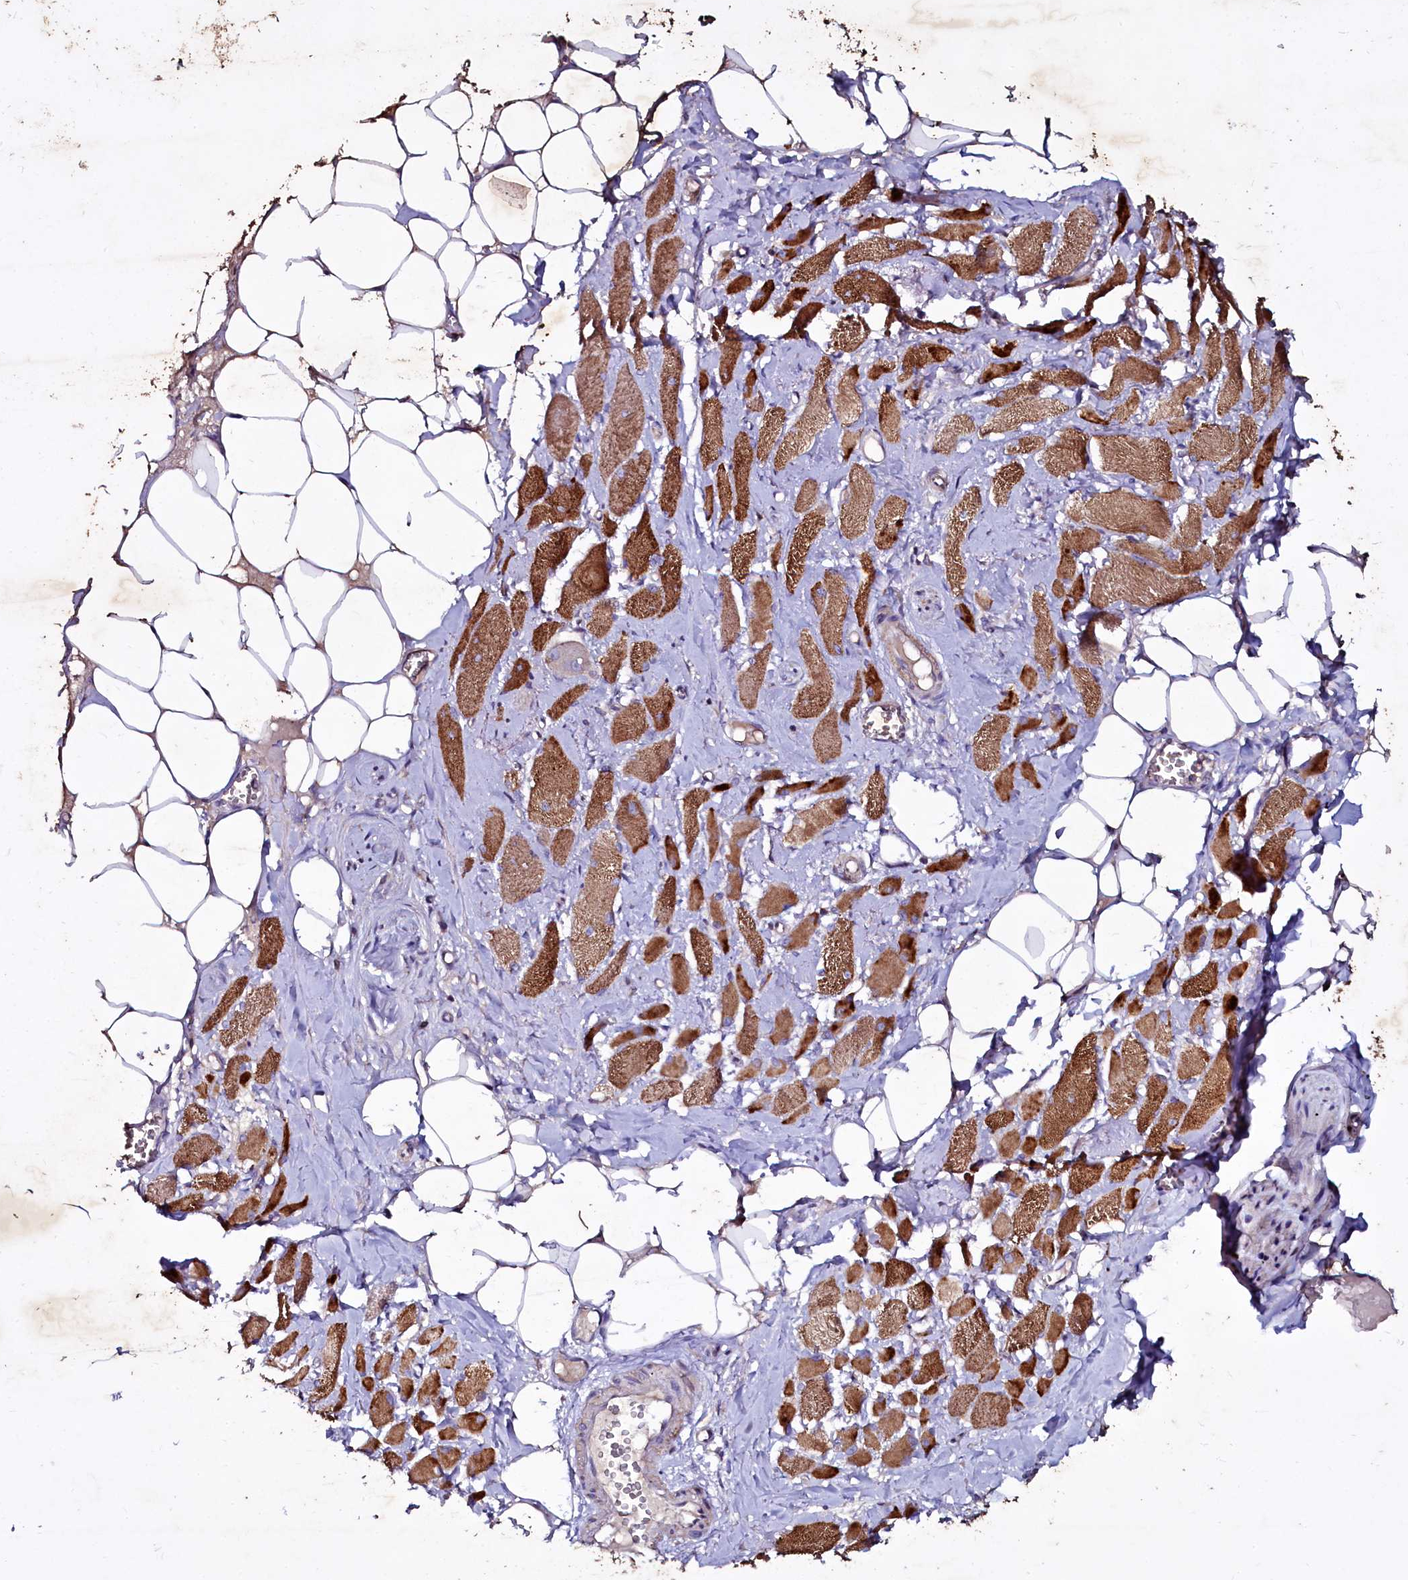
{"staining": {"intensity": "strong", "quantity": ">75%", "location": "cytoplasmic/membranous"}, "tissue": "skeletal muscle", "cell_type": "Myocytes", "image_type": "normal", "snomed": [{"axis": "morphology", "description": "Normal tissue, NOS"}, {"axis": "morphology", "description": "Basal cell carcinoma"}, {"axis": "topography", "description": "Skeletal muscle"}], "caption": "Protein expression analysis of normal skeletal muscle demonstrates strong cytoplasmic/membranous expression in about >75% of myocytes.", "gene": "SELENOT", "patient": {"sex": "female", "age": 64}}